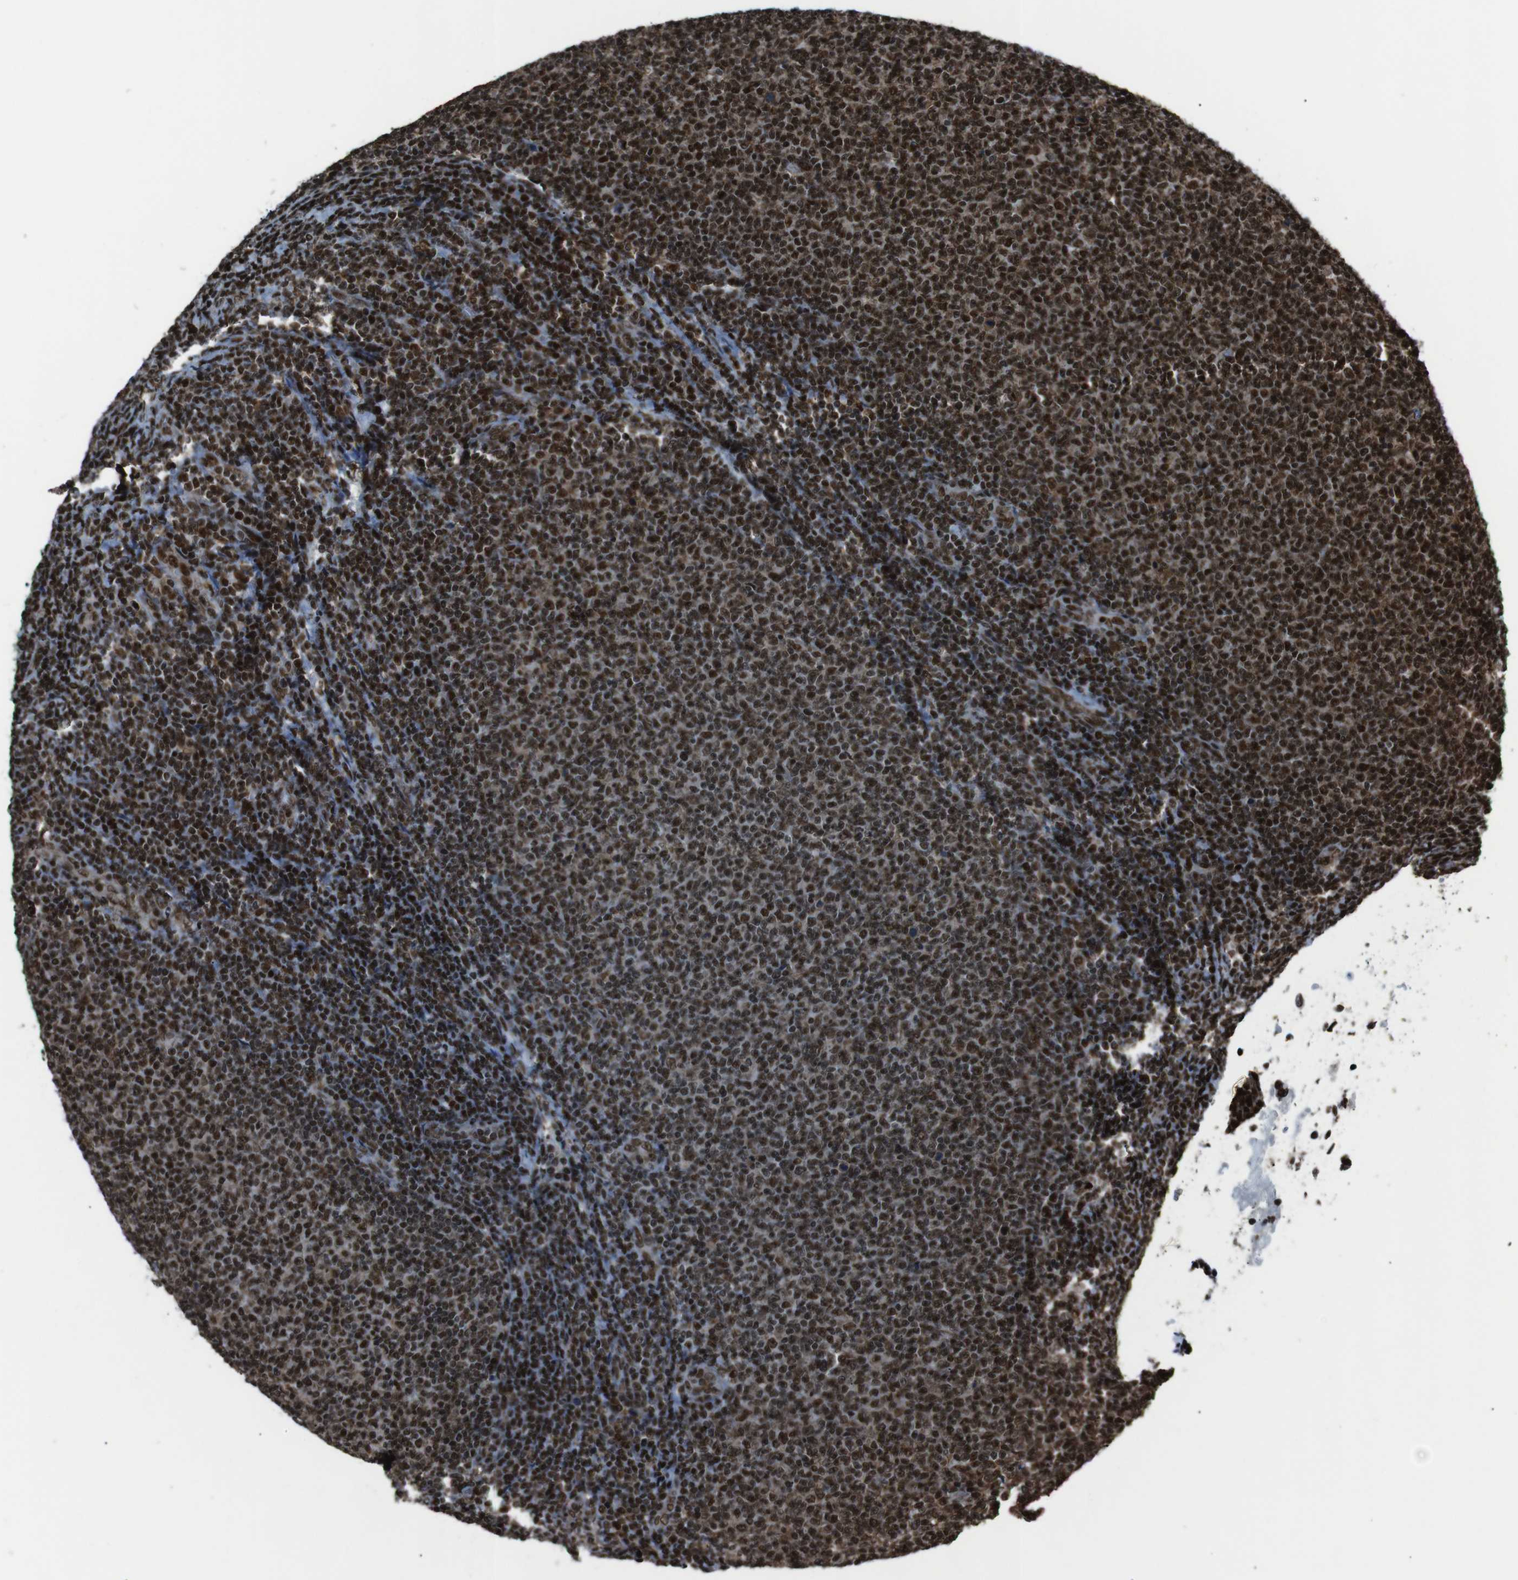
{"staining": {"intensity": "strong", "quantity": ">75%", "location": "nuclear"}, "tissue": "lymphoma", "cell_type": "Tumor cells", "image_type": "cancer", "snomed": [{"axis": "morphology", "description": "Malignant lymphoma, non-Hodgkin's type, Low grade"}, {"axis": "topography", "description": "Lymph node"}], "caption": "This image shows lymphoma stained with immunohistochemistry (IHC) to label a protein in brown. The nuclear of tumor cells show strong positivity for the protein. Nuclei are counter-stained blue.", "gene": "HNRNPU", "patient": {"sex": "male", "age": 66}}